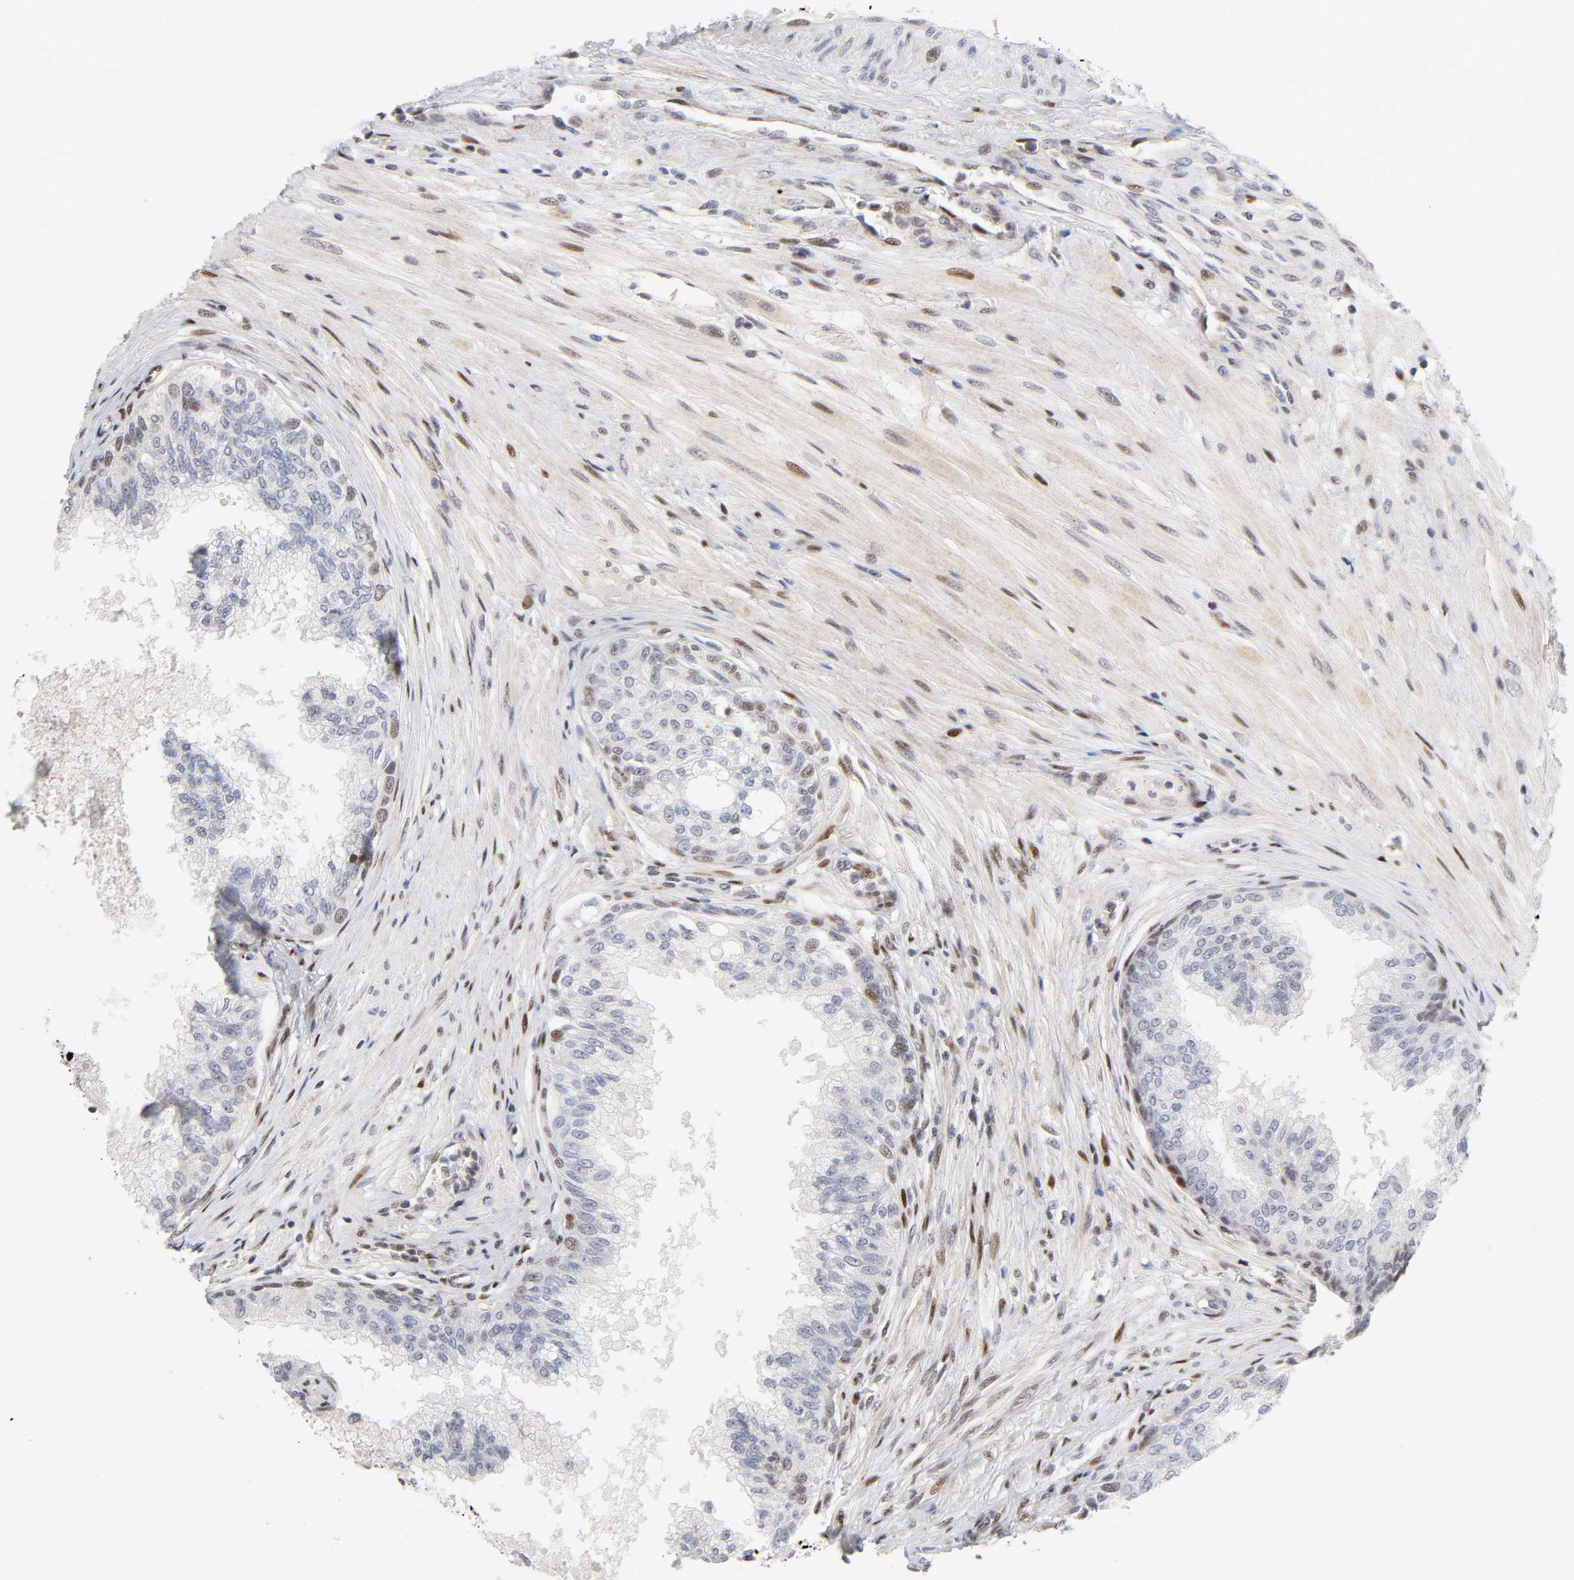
{"staining": {"intensity": "weak", "quantity": "<25%", "location": "nuclear"}, "tissue": "prostate", "cell_type": "Glandular cells", "image_type": "normal", "snomed": [{"axis": "morphology", "description": "Normal tissue, NOS"}, {"axis": "topography", "description": "Prostate"}, {"axis": "topography", "description": "Seminal veicle"}], "caption": "Immunohistochemical staining of normal prostate exhibits no significant positivity in glandular cells.", "gene": "STK38", "patient": {"sex": "male", "age": 60}}